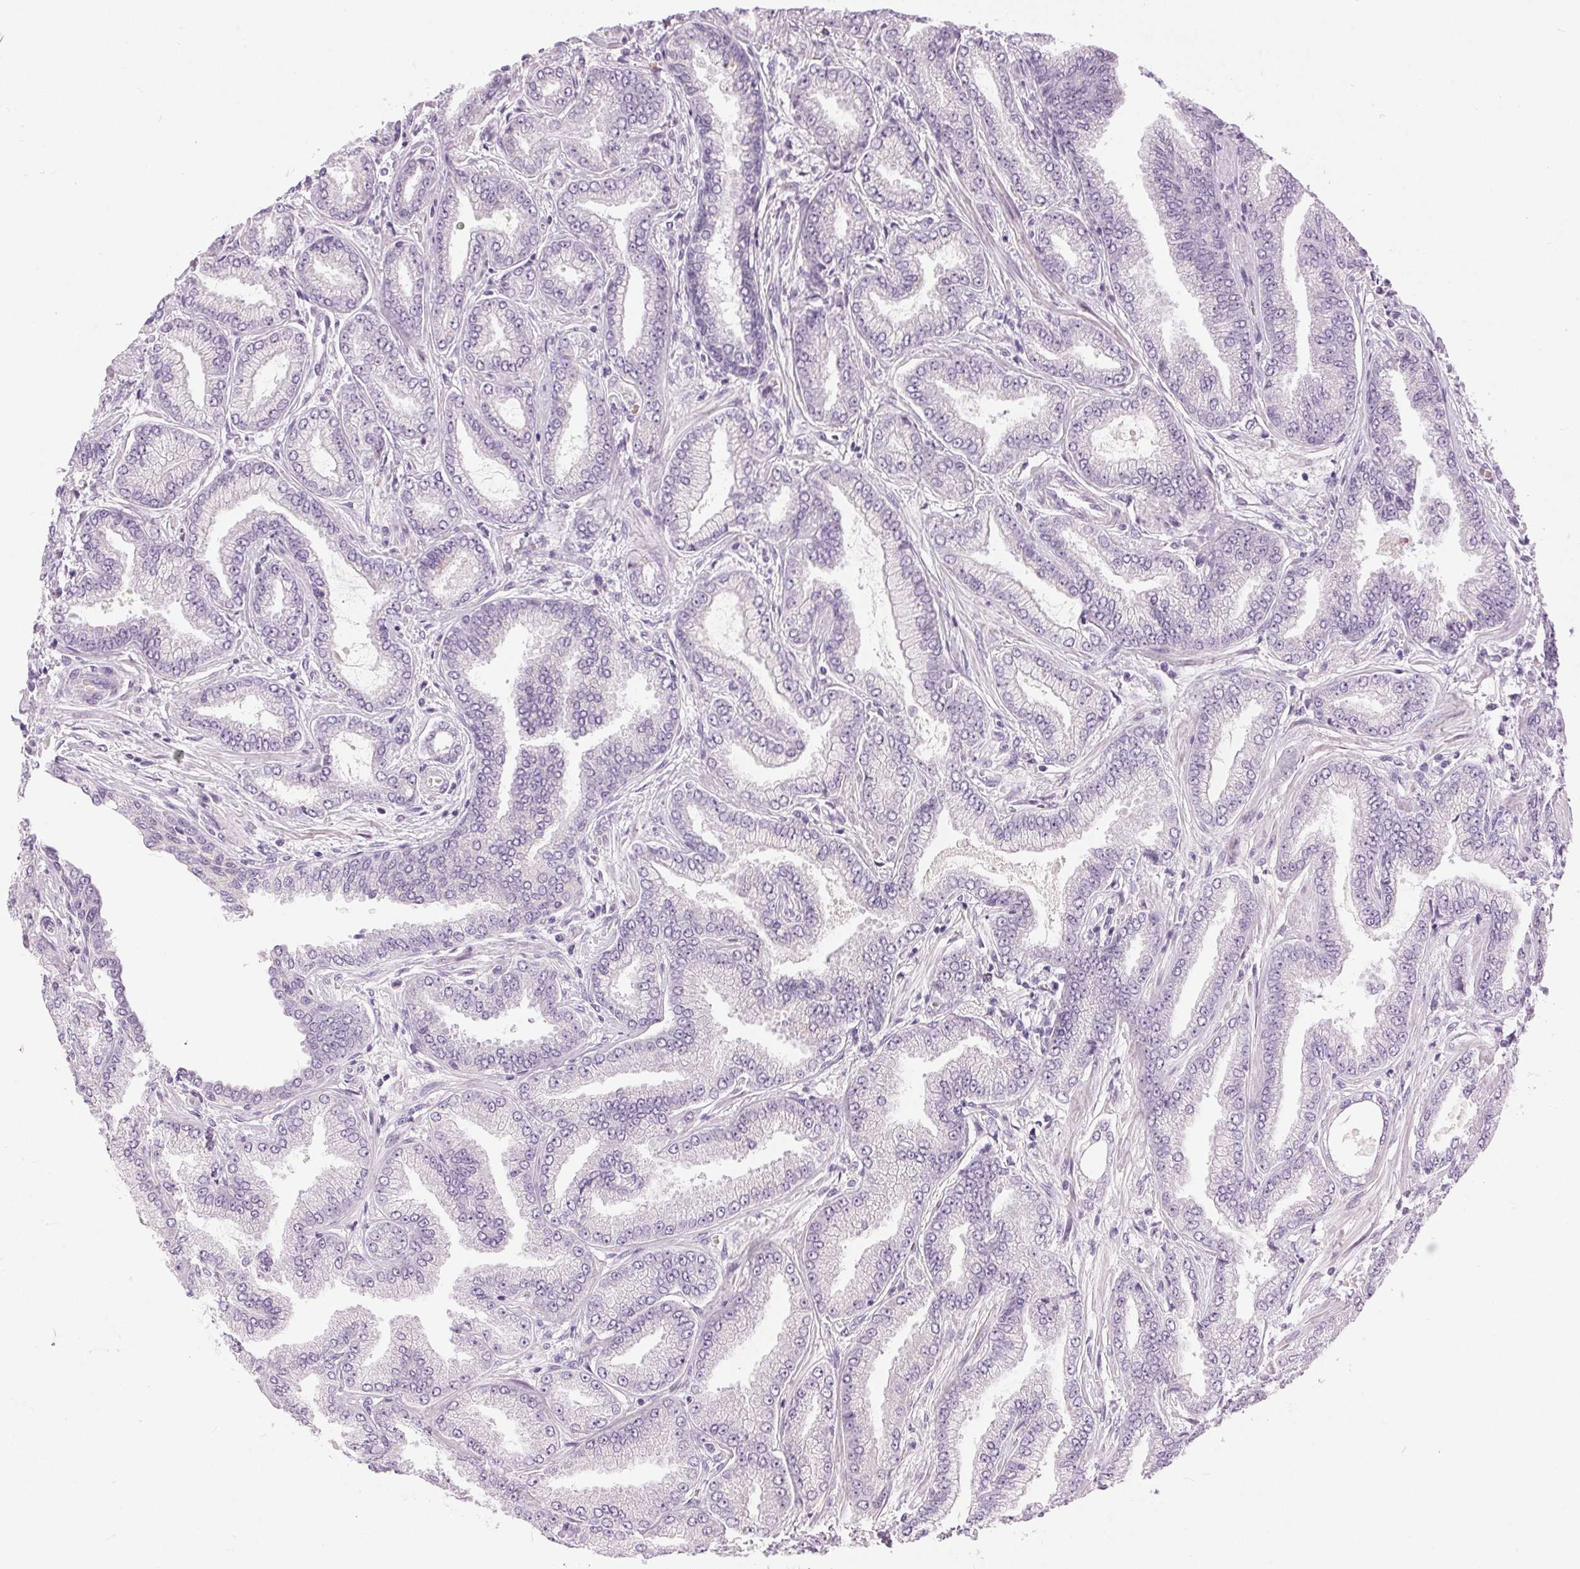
{"staining": {"intensity": "negative", "quantity": "none", "location": "none"}, "tissue": "prostate cancer", "cell_type": "Tumor cells", "image_type": "cancer", "snomed": [{"axis": "morphology", "description": "Adenocarcinoma, Low grade"}, {"axis": "topography", "description": "Prostate"}], "caption": "Tumor cells show no significant positivity in prostate cancer. (DAB immunohistochemistry (IHC) with hematoxylin counter stain).", "gene": "DSG3", "patient": {"sex": "male", "age": 55}}